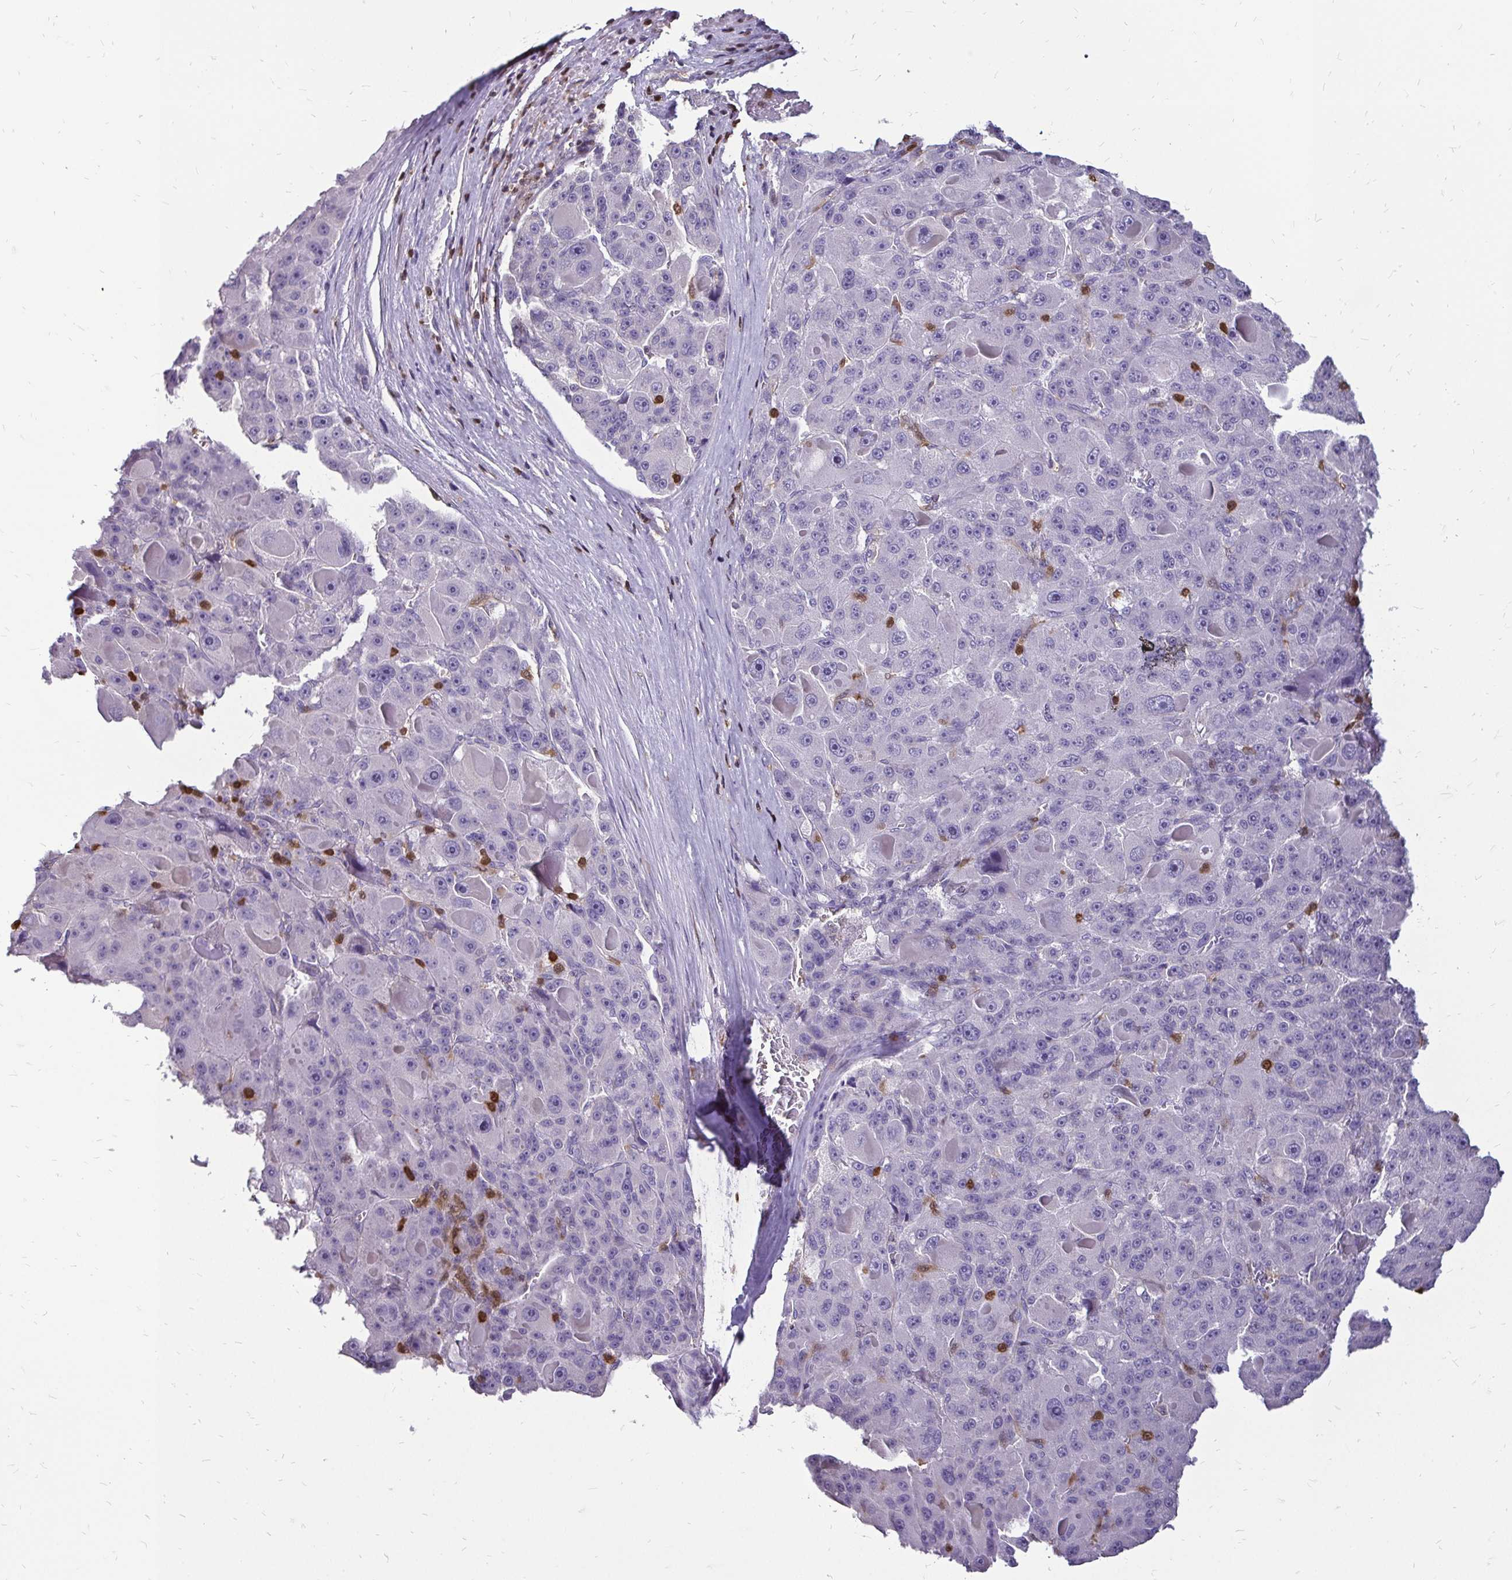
{"staining": {"intensity": "negative", "quantity": "none", "location": "none"}, "tissue": "liver cancer", "cell_type": "Tumor cells", "image_type": "cancer", "snomed": [{"axis": "morphology", "description": "Carcinoma, Hepatocellular, NOS"}, {"axis": "topography", "description": "Liver"}], "caption": "Liver hepatocellular carcinoma was stained to show a protein in brown. There is no significant staining in tumor cells. (DAB immunohistochemistry visualized using brightfield microscopy, high magnification).", "gene": "ZFP1", "patient": {"sex": "male", "age": 76}}